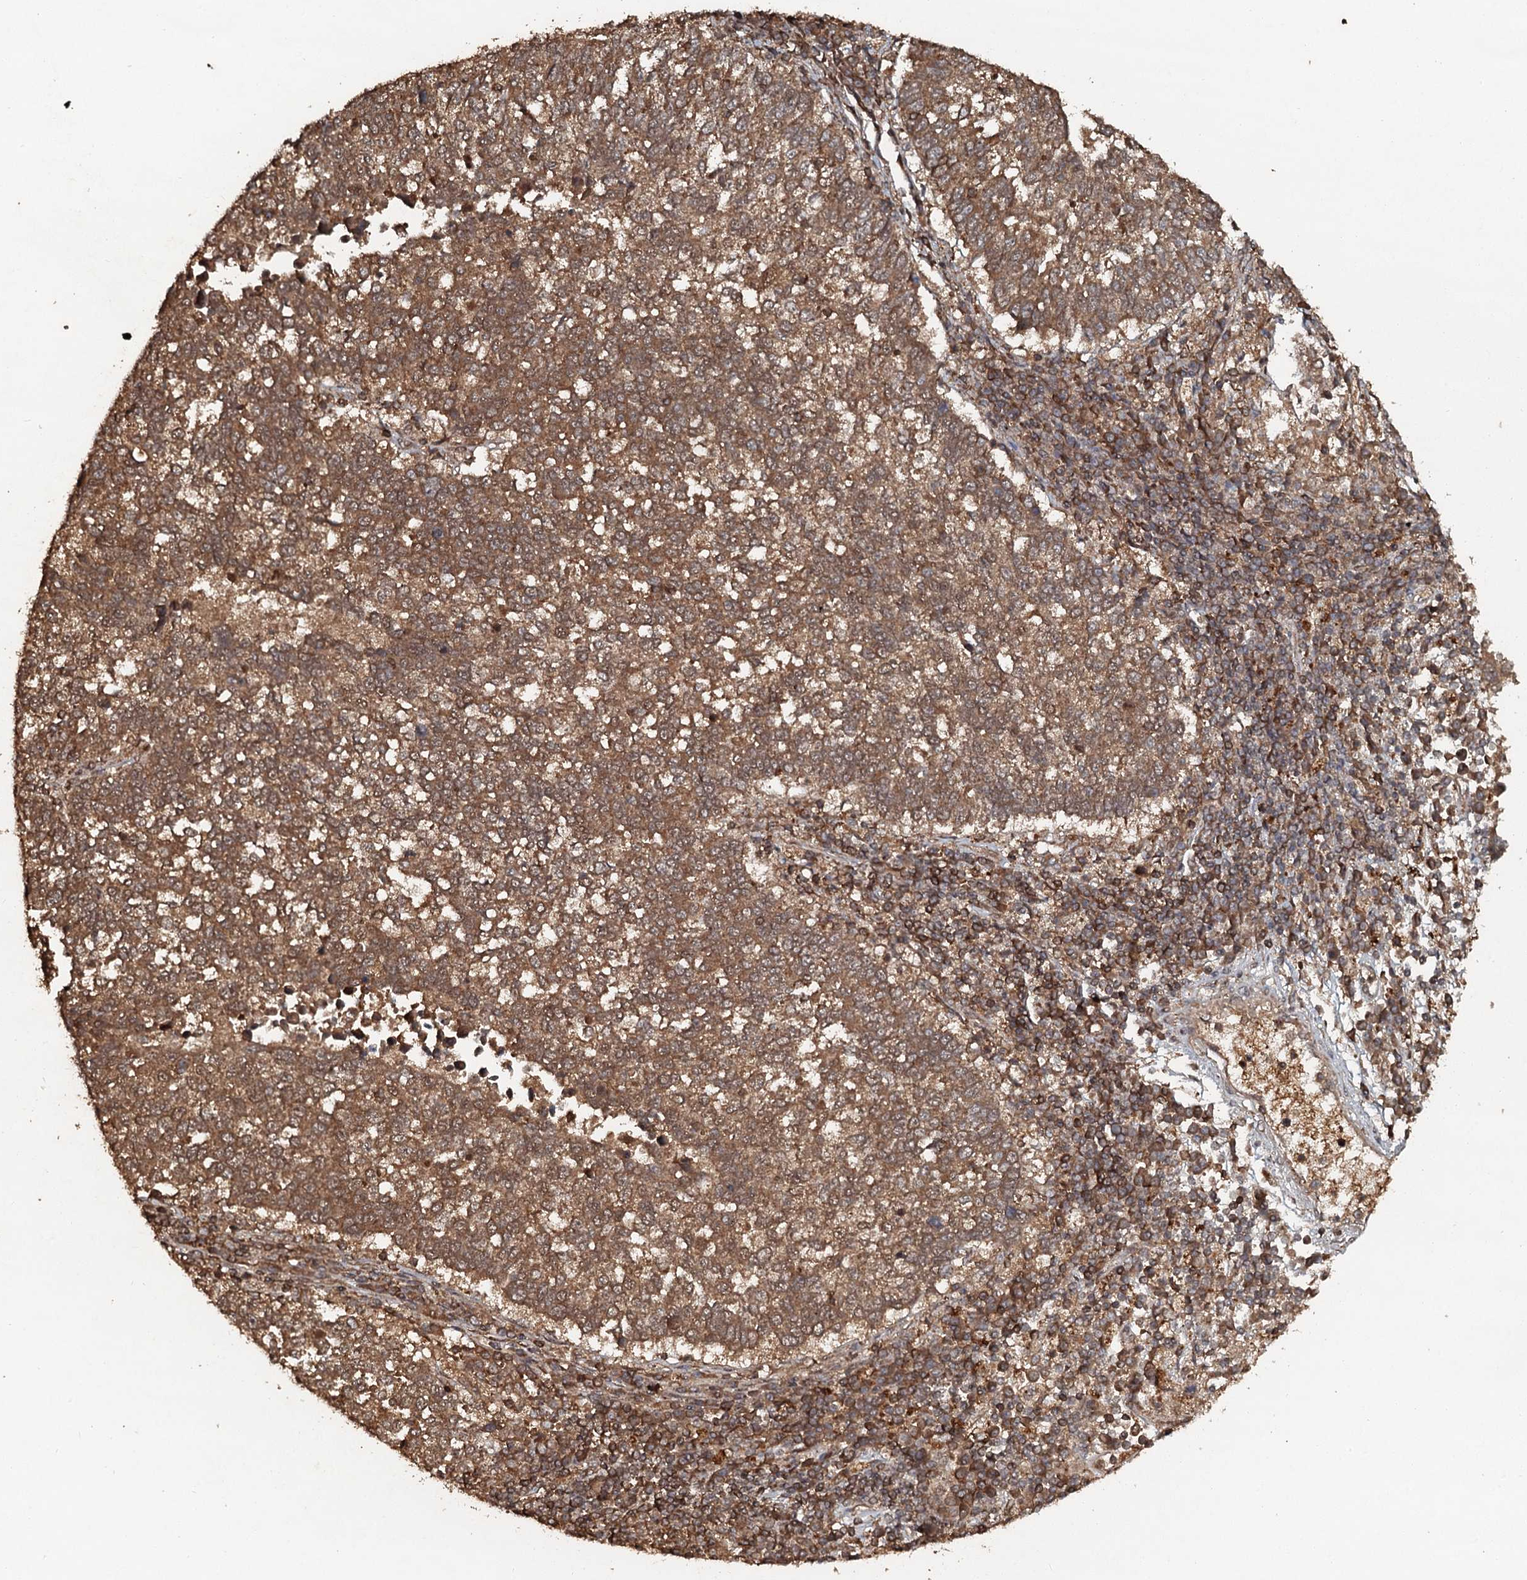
{"staining": {"intensity": "moderate", "quantity": ">75%", "location": "cytoplasmic/membranous"}, "tissue": "lung cancer", "cell_type": "Tumor cells", "image_type": "cancer", "snomed": [{"axis": "morphology", "description": "Squamous cell carcinoma, NOS"}, {"axis": "topography", "description": "Lung"}], "caption": "A high-resolution image shows immunohistochemistry staining of squamous cell carcinoma (lung), which displays moderate cytoplasmic/membranous staining in approximately >75% of tumor cells.", "gene": "ADGRG3", "patient": {"sex": "male", "age": 73}}